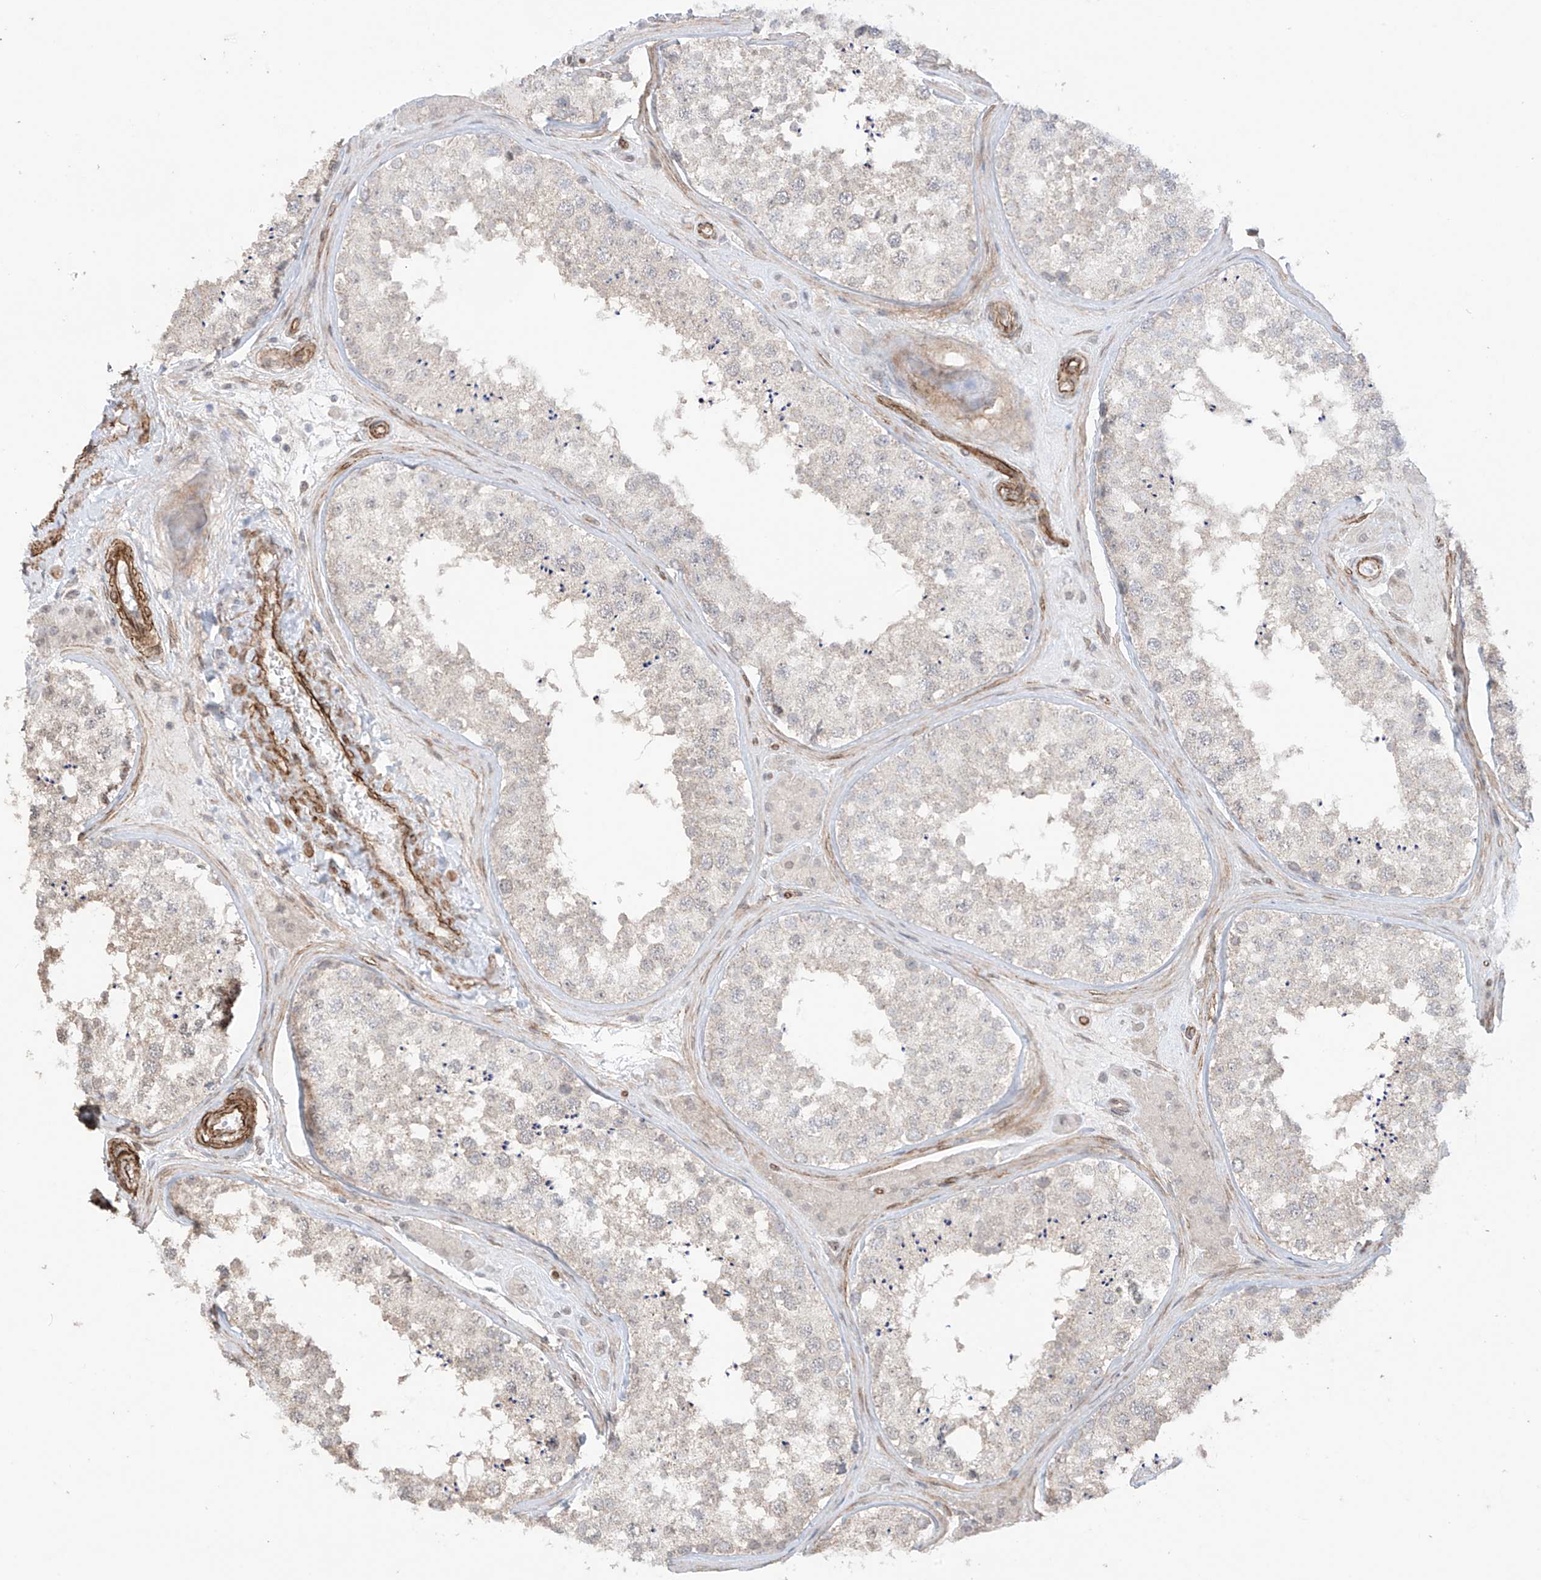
{"staining": {"intensity": "weak", "quantity": "<25%", "location": "cytoplasmic/membranous"}, "tissue": "testis", "cell_type": "Cells in seminiferous ducts", "image_type": "normal", "snomed": [{"axis": "morphology", "description": "Normal tissue, NOS"}, {"axis": "topography", "description": "Testis"}], "caption": "Human testis stained for a protein using immunohistochemistry shows no staining in cells in seminiferous ducts.", "gene": "TTLL5", "patient": {"sex": "male", "age": 46}}